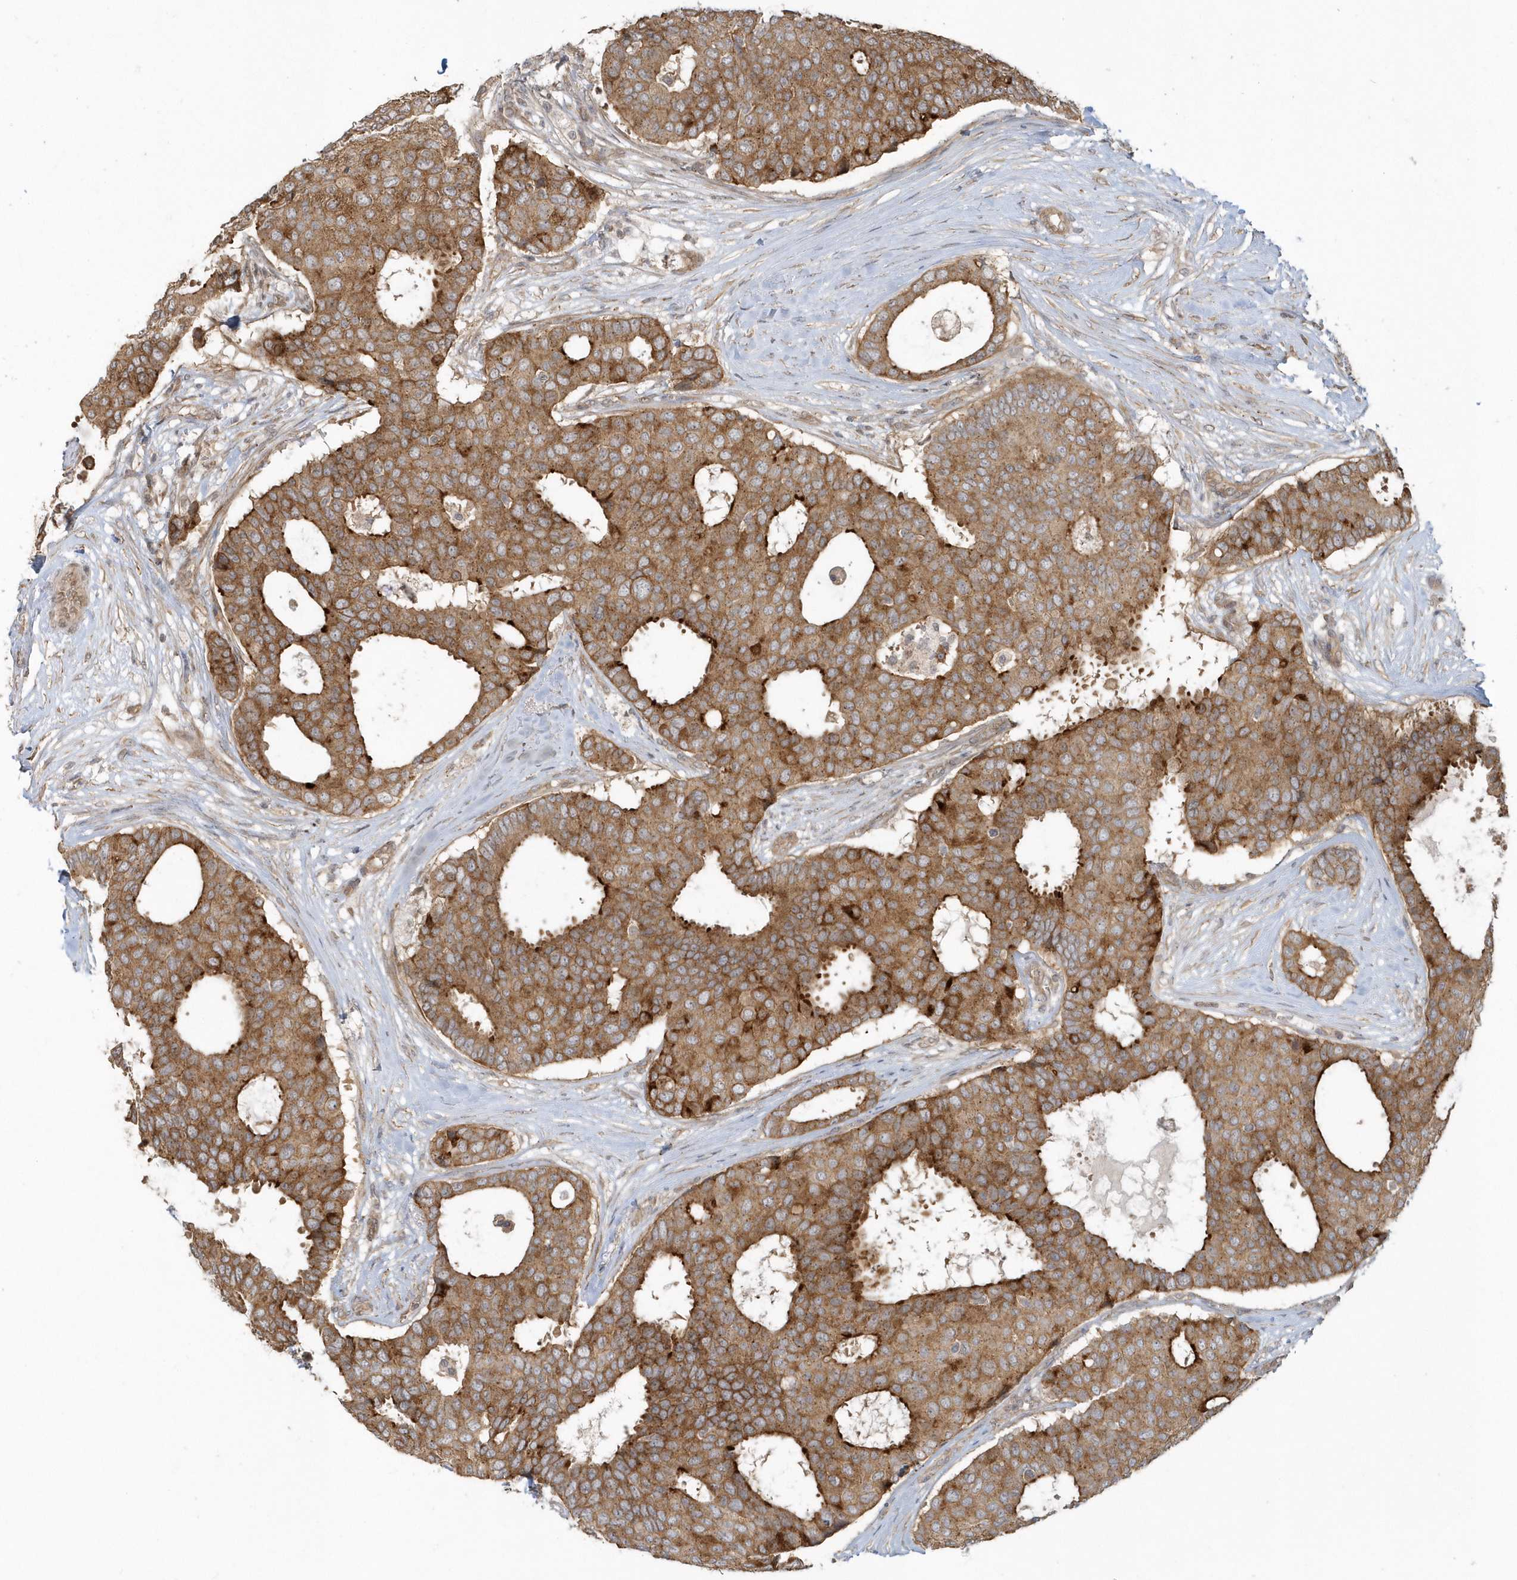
{"staining": {"intensity": "moderate", "quantity": ">75%", "location": "cytoplasmic/membranous"}, "tissue": "breast cancer", "cell_type": "Tumor cells", "image_type": "cancer", "snomed": [{"axis": "morphology", "description": "Duct carcinoma"}, {"axis": "topography", "description": "Breast"}], "caption": "High-power microscopy captured an immunohistochemistry image of breast cancer (invasive ductal carcinoma), revealing moderate cytoplasmic/membranous positivity in about >75% of tumor cells.", "gene": "STIM2", "patient": {"sex": "female", "age": 75}}